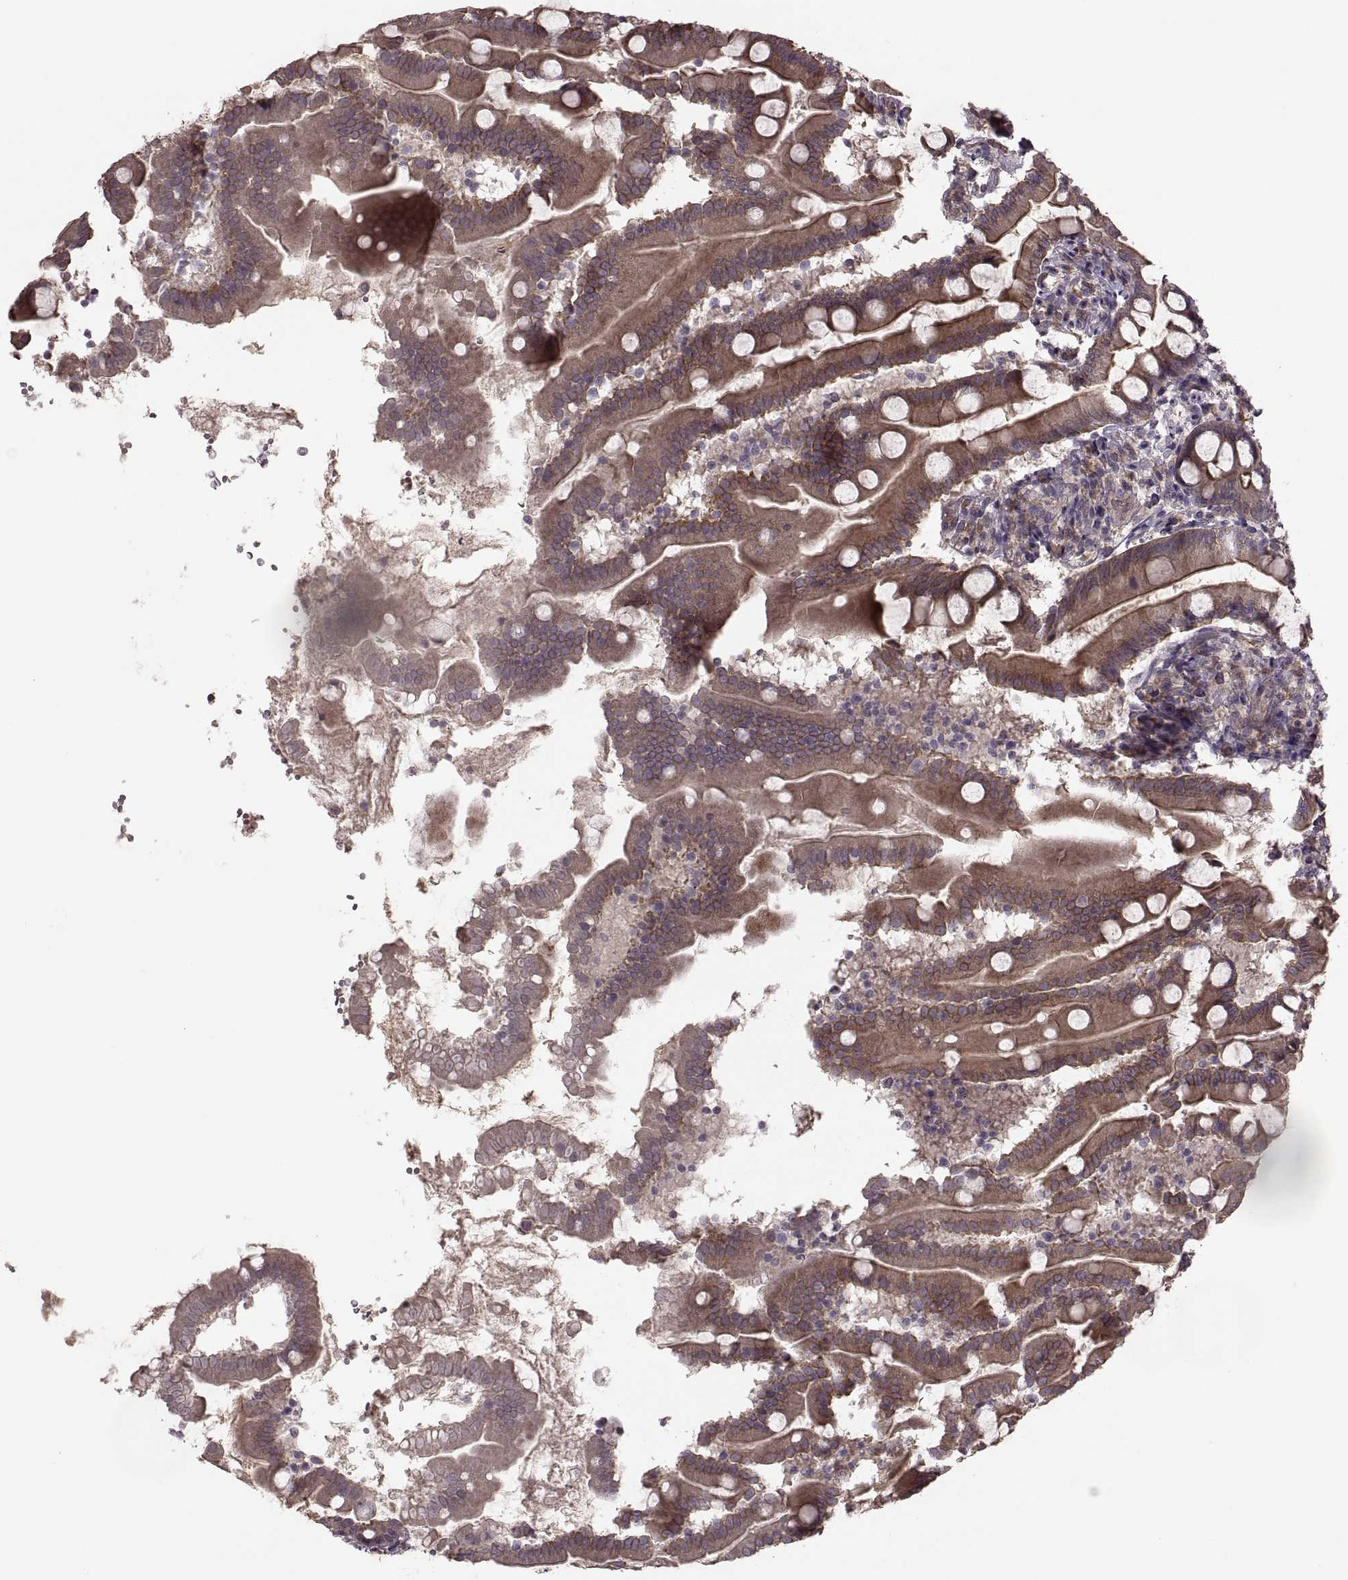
{"staining": {"intensity": "moderate", "quantity": ">75%", "location": "cytoplasmic/membranous"}, "tissue": "small intestine", "cell_type": "Glandular cells", "image_type": "normal", "snomed": [{"axis": "morphology", "description": "Normal tissue, NOS"}, {"axis": "topography", "description": "Small intestine"}], "caption": "The immunohistochemical stain labels moderate cytoplasmic/membranous staining in glandular cells of unremarkable small intestine. The staining was performed using DAB (3,3'-diaminobenzidine), with brown indicating positive protein expression. Nuclei are stained blue with hematoxylin.", "gene": "PIERCE1", "patient": {"sex": "female", "age": 44}}